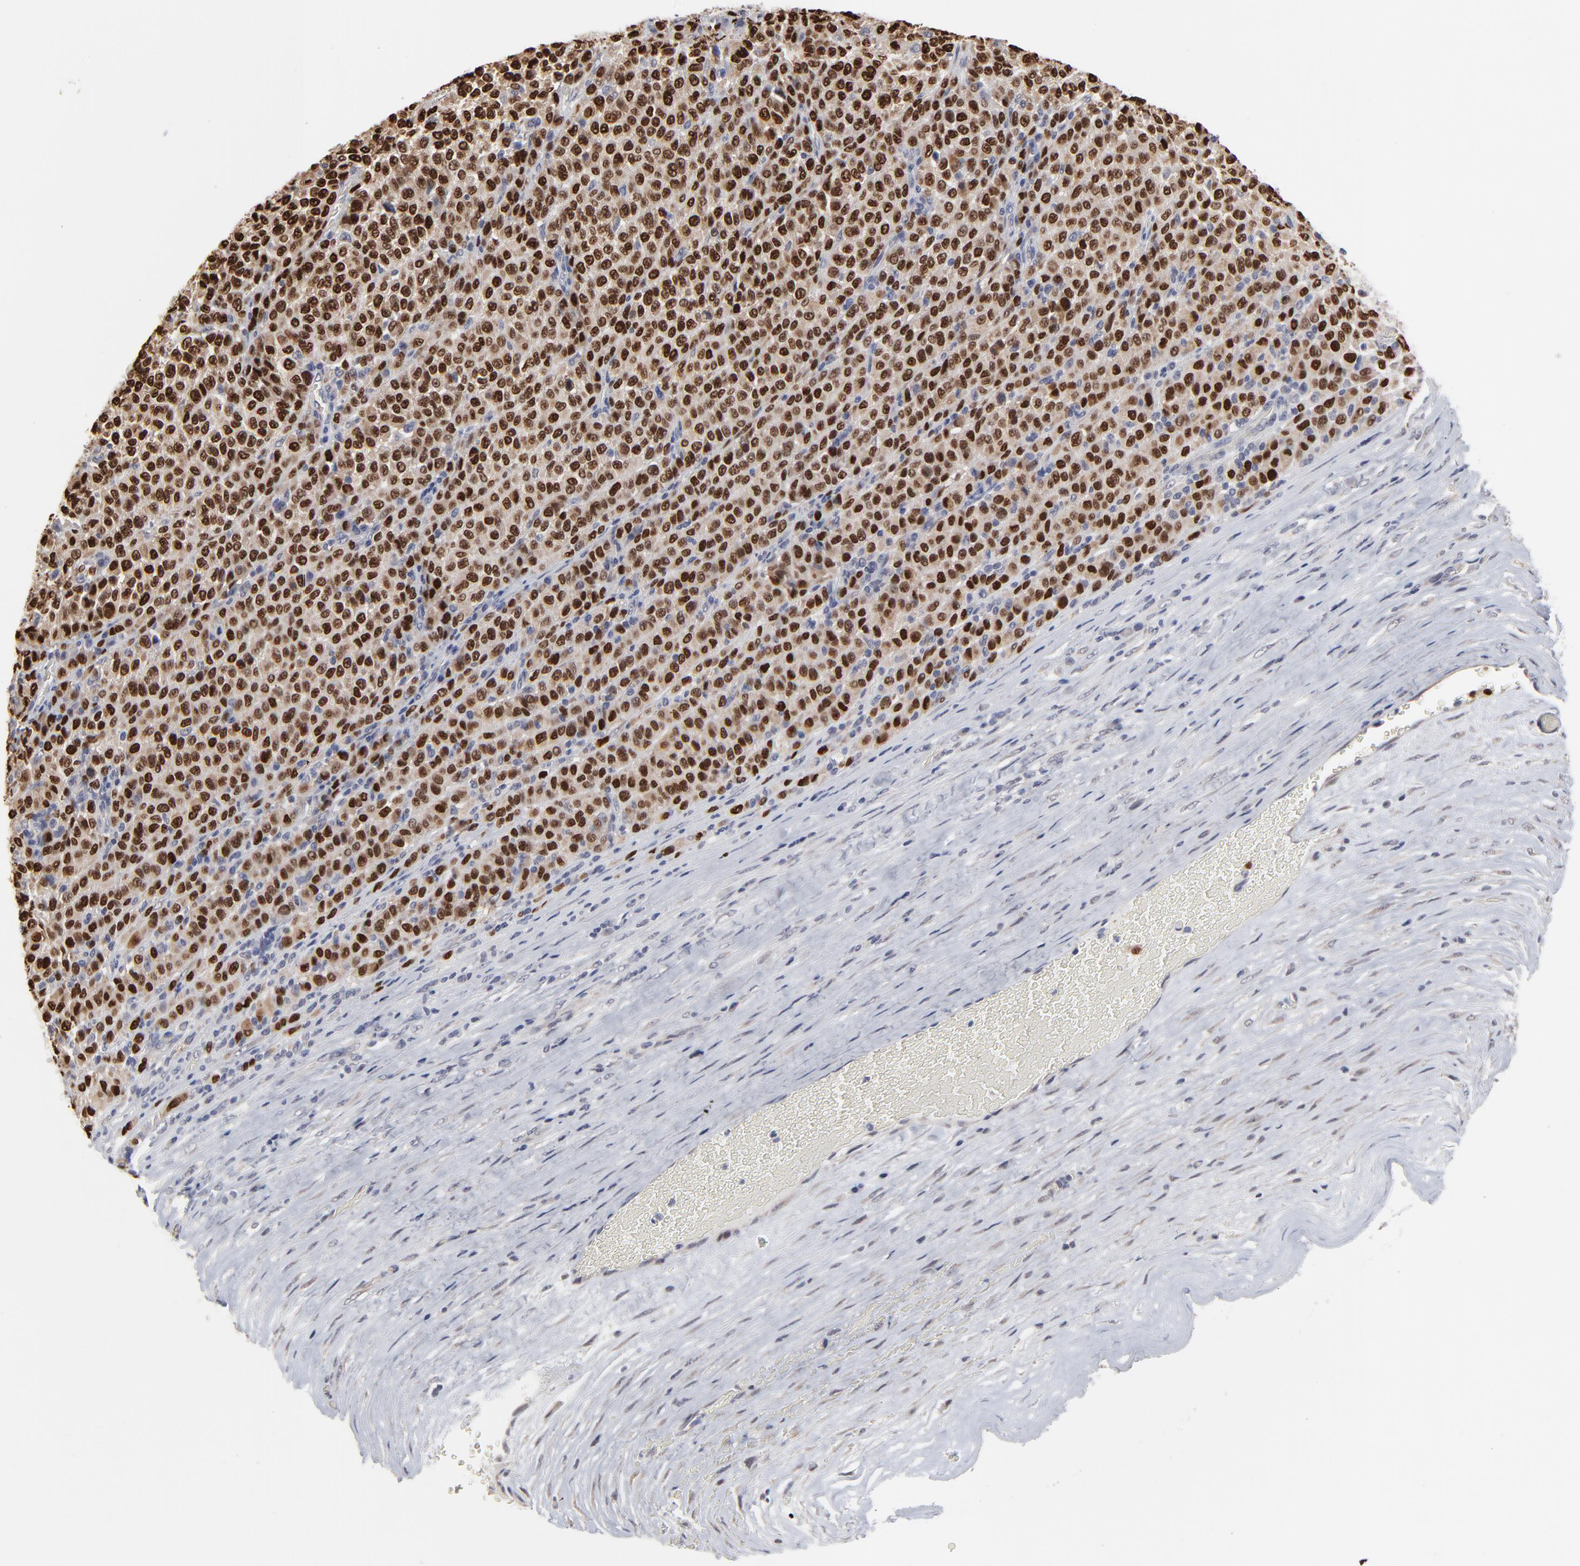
{"staining": {"intensity": "strong", "quantity": ">75%", "location": "nuclear"}, "tissue": "melanoma", "cell_type": "Tumor cells", "image_type": "cancer", "snomed": [{"axis": "morphology", "description": "Malignant melanoma, Metastatic site"}, {"axis": "topography", "description": "Pancreas"}], "caption": "Protein staining displays strong nuclear expression in approximately >75% of tumor cells in melanoma. (Brightfield microscopy of DAB IHC at high magnification).", "gene": "MAGEA10", "patient": {"sex": "female", "age": 30}}